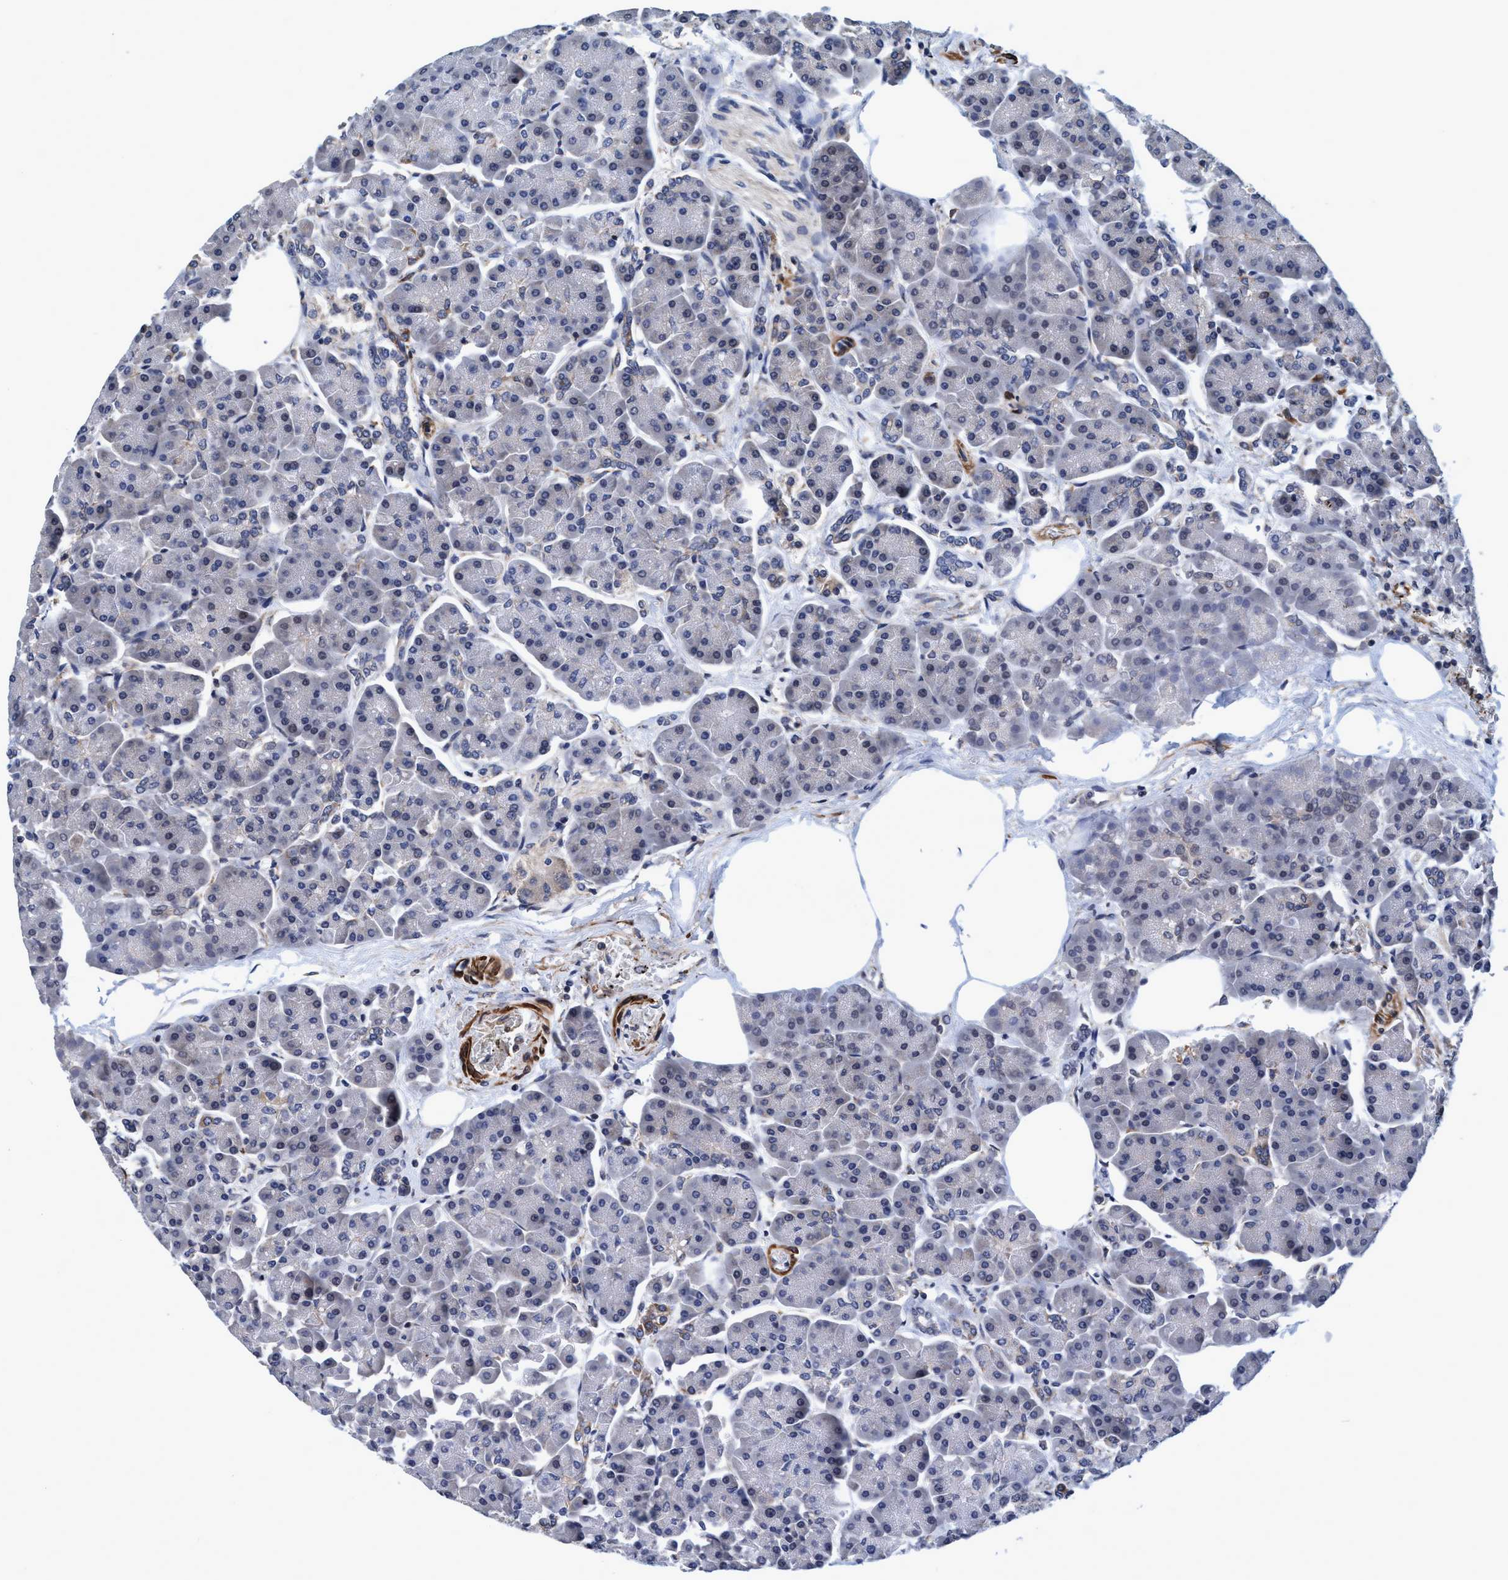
{"staining": {"intensity": "moderate", "quantity": "<25%", "location": "cytoplasmic/membranous"}, "tissue": "pancreas", "cell_type": "Exocrine glandular cells", "image_type": "normal", "snomed": [{"axis": "morphology", "description": "Normal tissue, NOS"}, {"axis": "topography", "description": "Pancreas"}], "caption": "Approximately <25% of exocrine glandular cells in normal human pancreas demonstrate moderate cytoplasmic/membranous protein expression as visualized by brown immunohistochemical staining.", "gene": "CALCOCO2", "patient": {"sex": "female", "age": 70}}